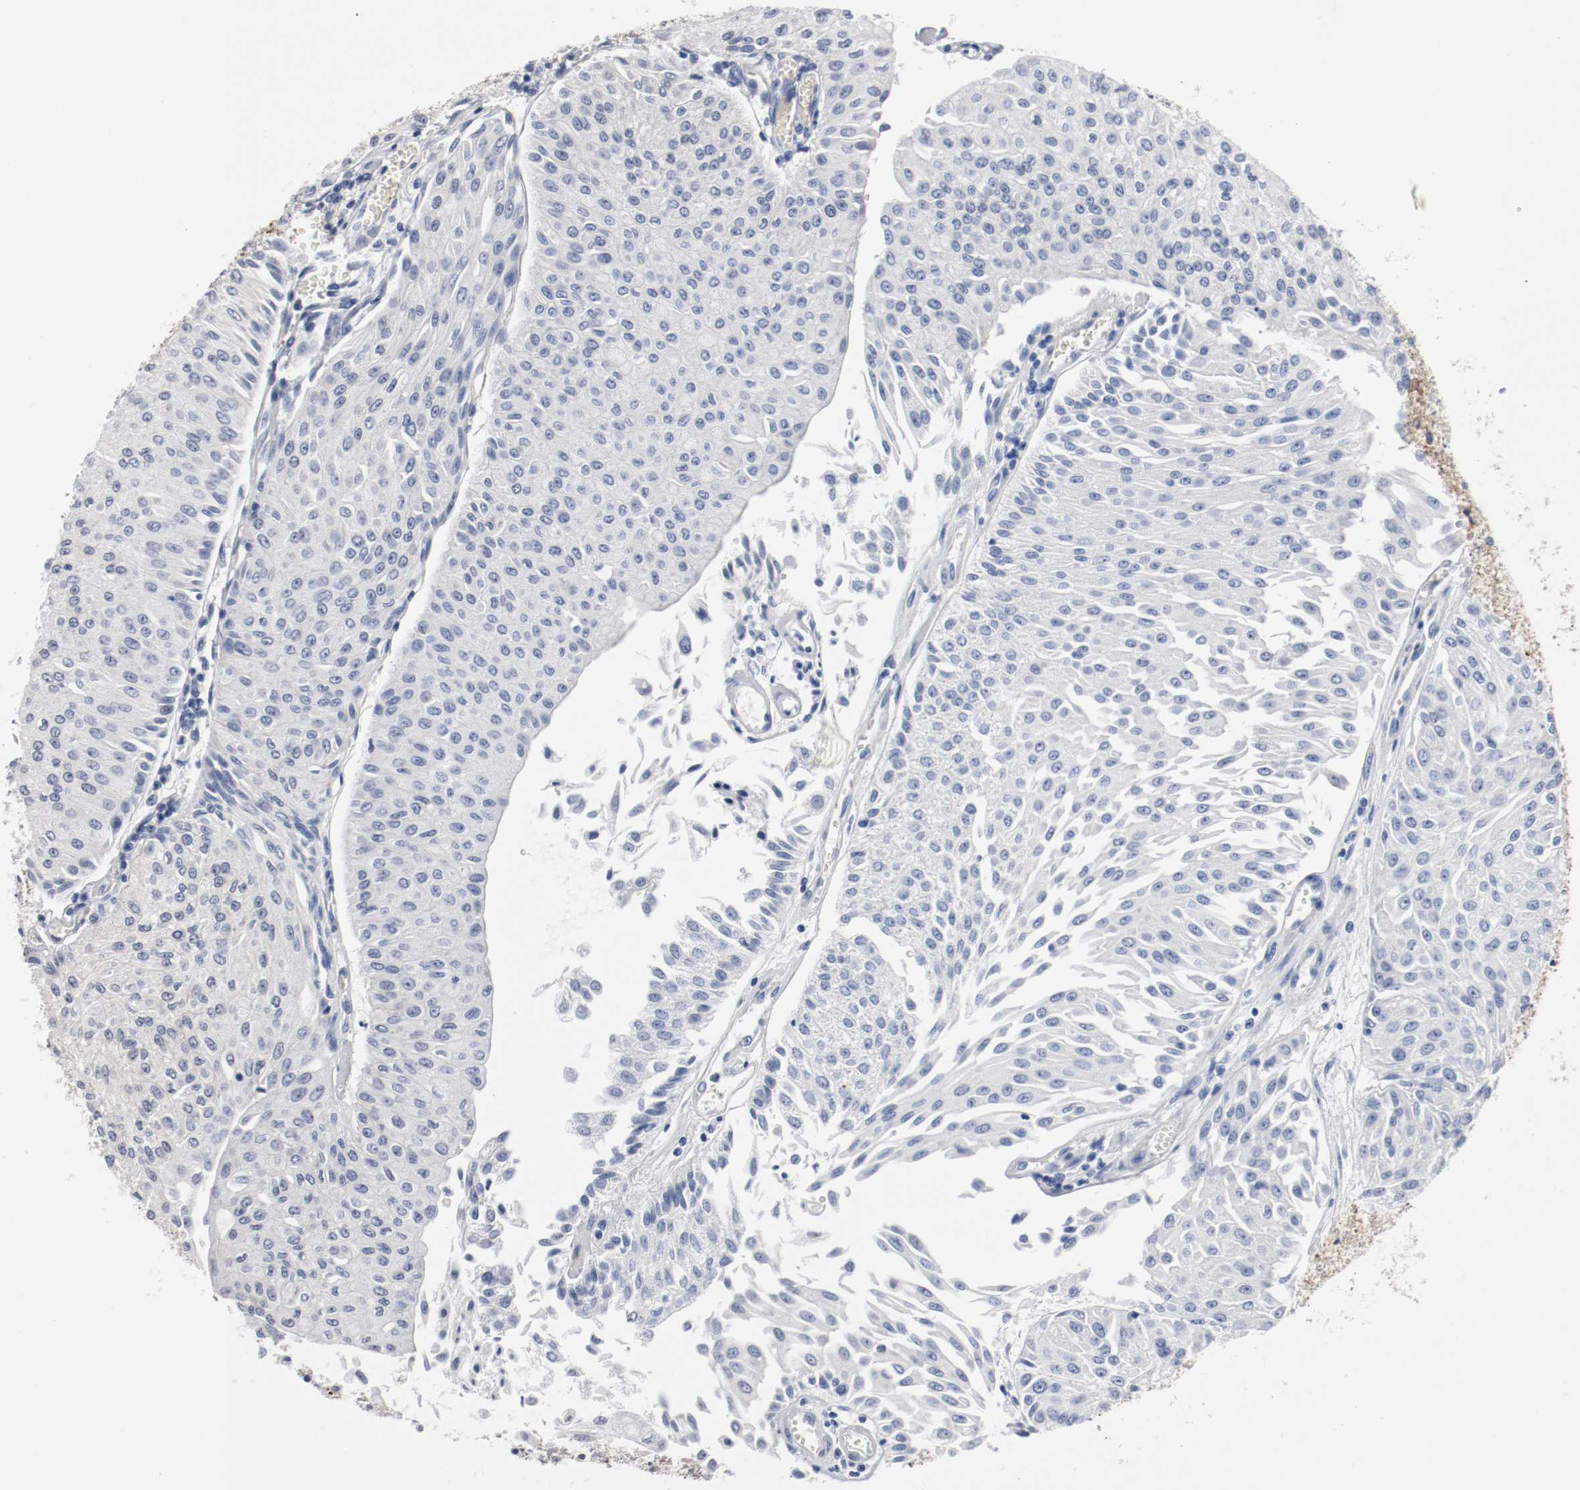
{"staining": {"intensity": "negative", "quantity": "none", "location": "none"}, "tissue": "urothelial cancer", "cell_type": "Tumor cells", "image_type": "cancer", "snomed": [{"axis": "morphology", "description": "Urothelial carcinoma, Low grade"}, {"axis": "topography", "description": "Urinary bladder"}], "caption": "Tumor cells are negative for protein expression in human urothelial carcinoma (low-grade).", "gene": "TNC", "patient": {"sex": "male", "age": 86}}